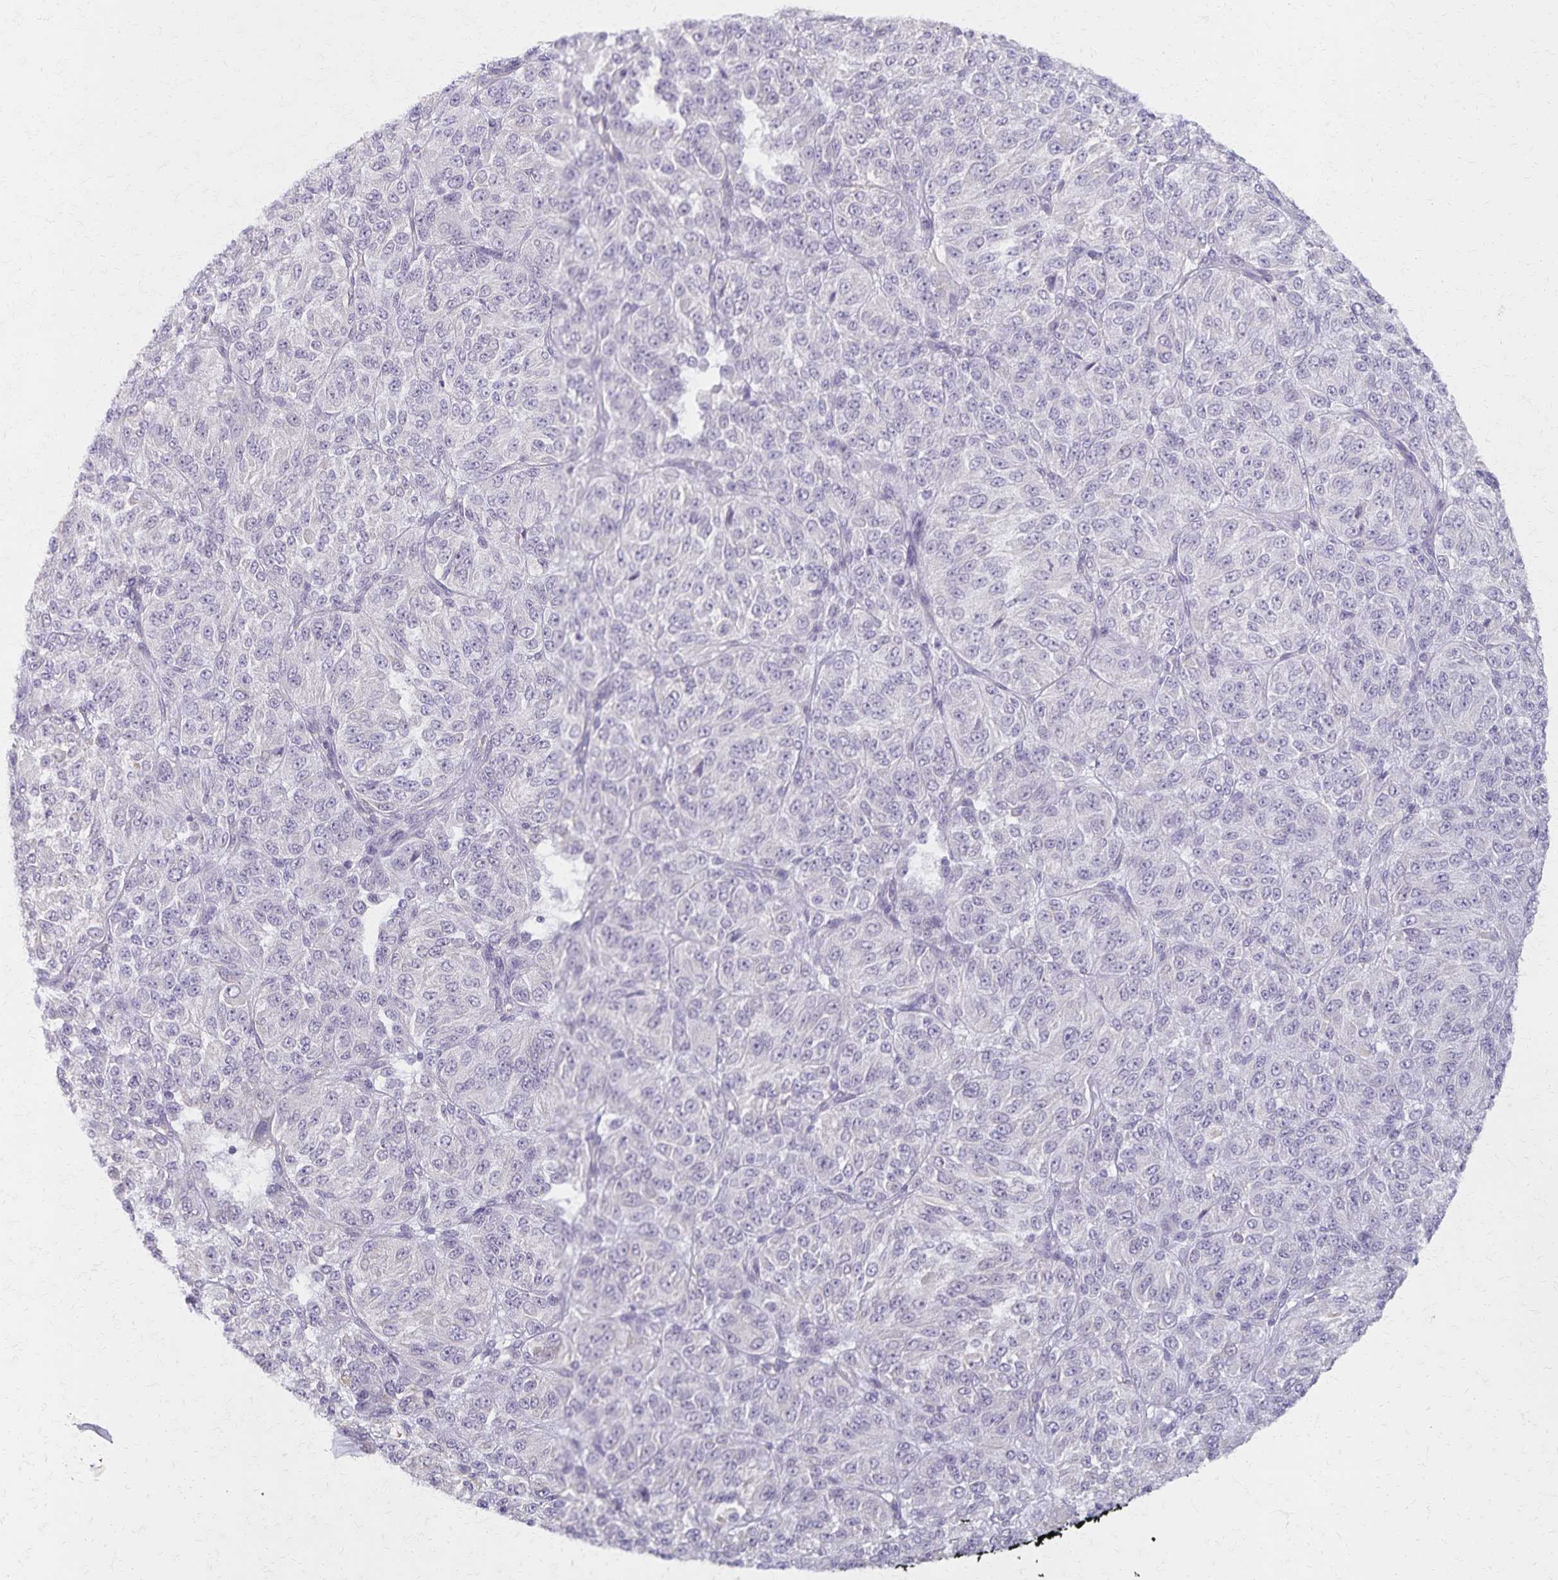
{"staining": {"intensity": "negative", "quantity": "none", "location": "none"}, "tissue": "melanoma", "cell_type": "Tumor cells", "image_type": "cancer", "snomed": [{"axis": "morphology", "description": "Malignant melanoma, Metastatic site"}, {"axis": "topography", "description": "Brain"}], "caption": "Histopathology image shows no protein staining in tumor cells of melanoma tissue. Brightfield microscopy of immunohistochemistry stained with DAB (3,3'-diaminobenzidine) (brown) and hematoxylin (blue), captured at high magnification.", "gene": "KISS1", "patient": {"sex": "female", "age": 56}}